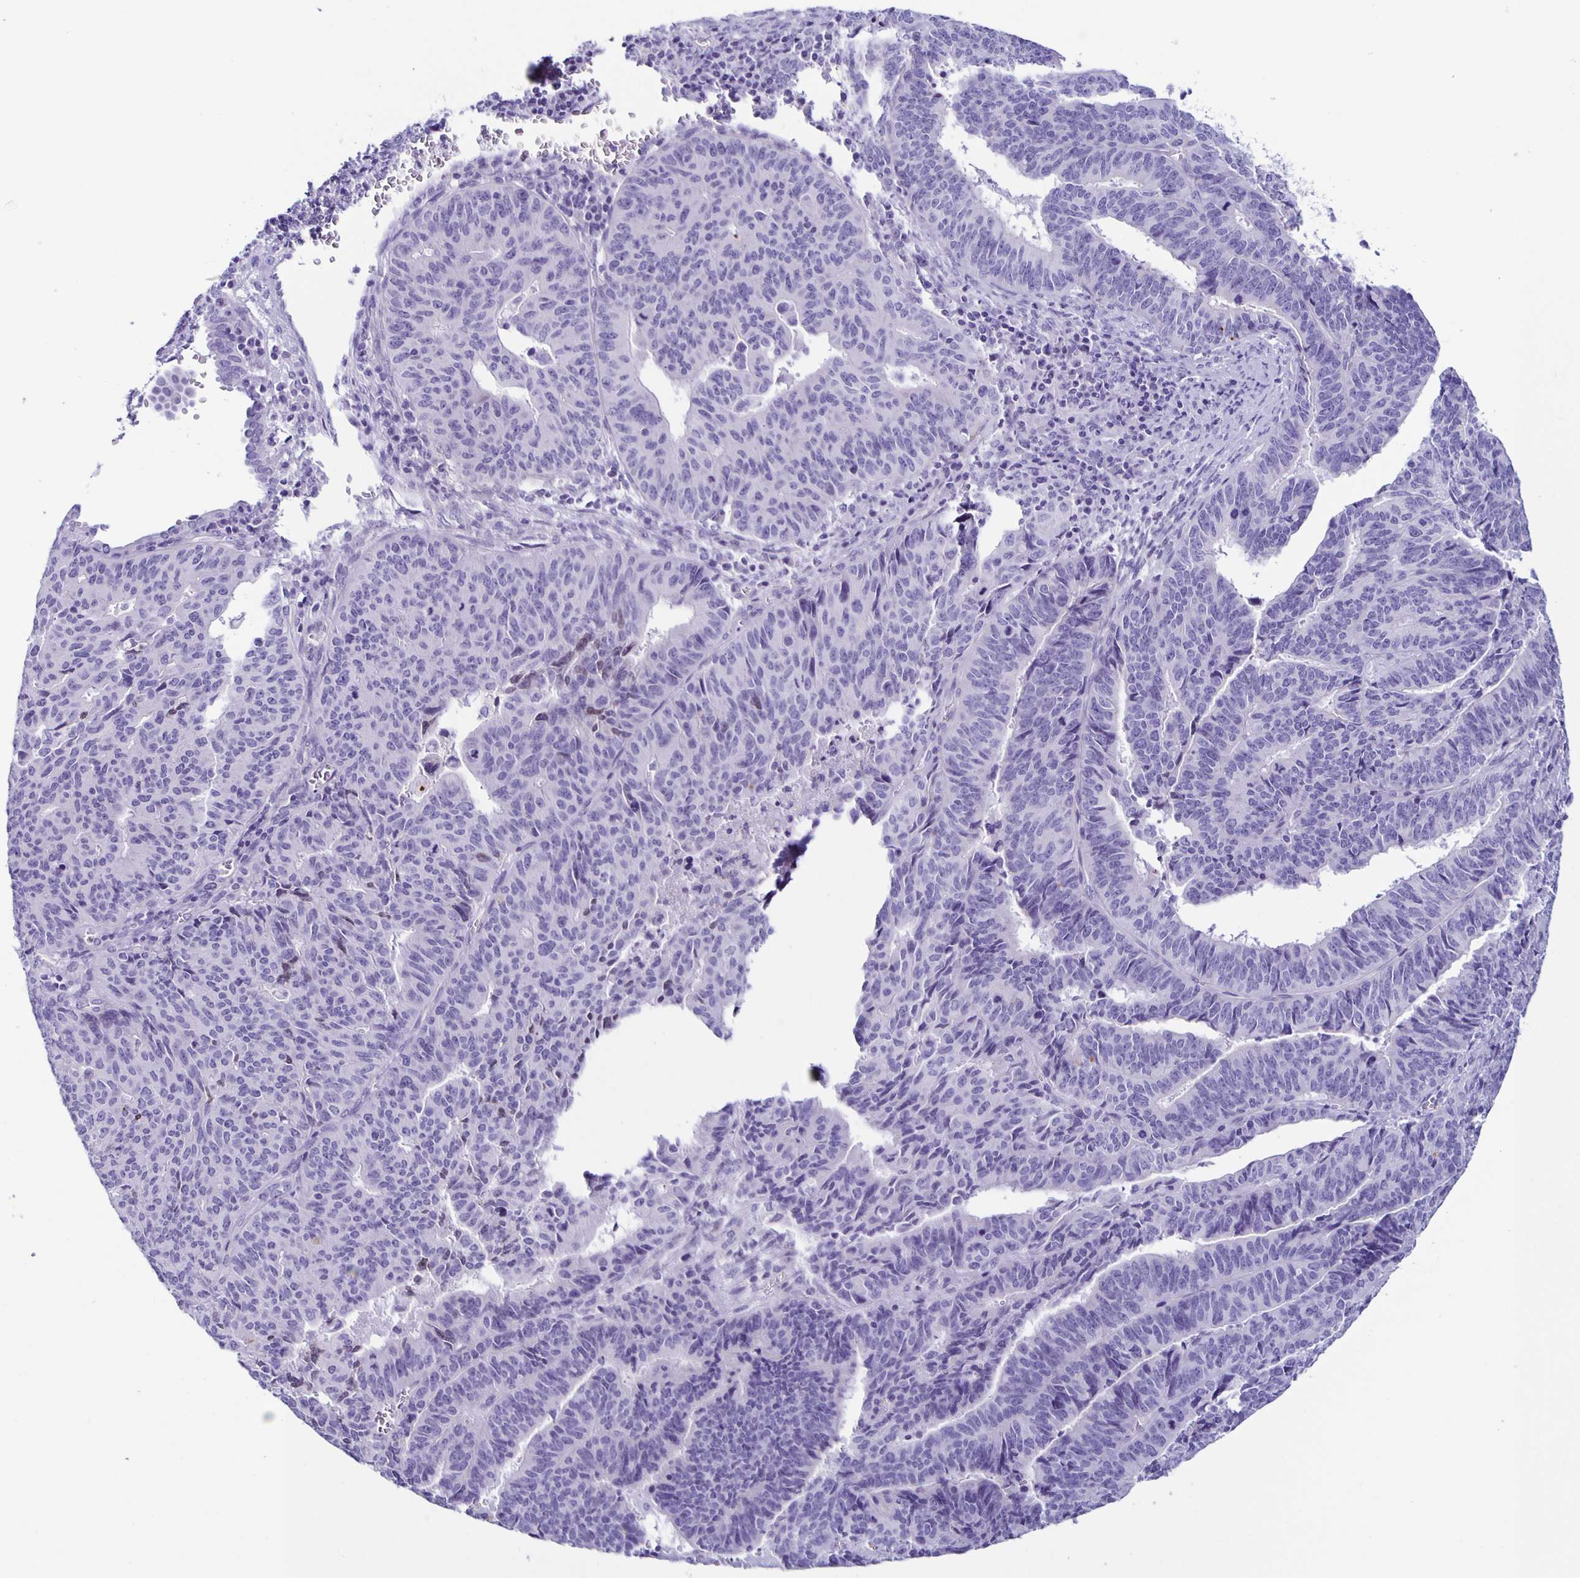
{"staining": {"intensity": "negative", "quantity": "none", "location": "none"}, "tissue": "endometrial cancer", "cell_type": "Tumor cells", "image_type": "cancer", "snomed": [{"axis": "morphology", "description": "Adenocarcinoma, NOS"}, {"axis": "topography", "description": "Endometrium"}], "caption": "DAB immunohistochemical staining of human endometrial adenocarcinoma exhibits no significant expression in tumor cells.", "gene": "AQP6", "patient": {"sex": "female", "age": 65}}